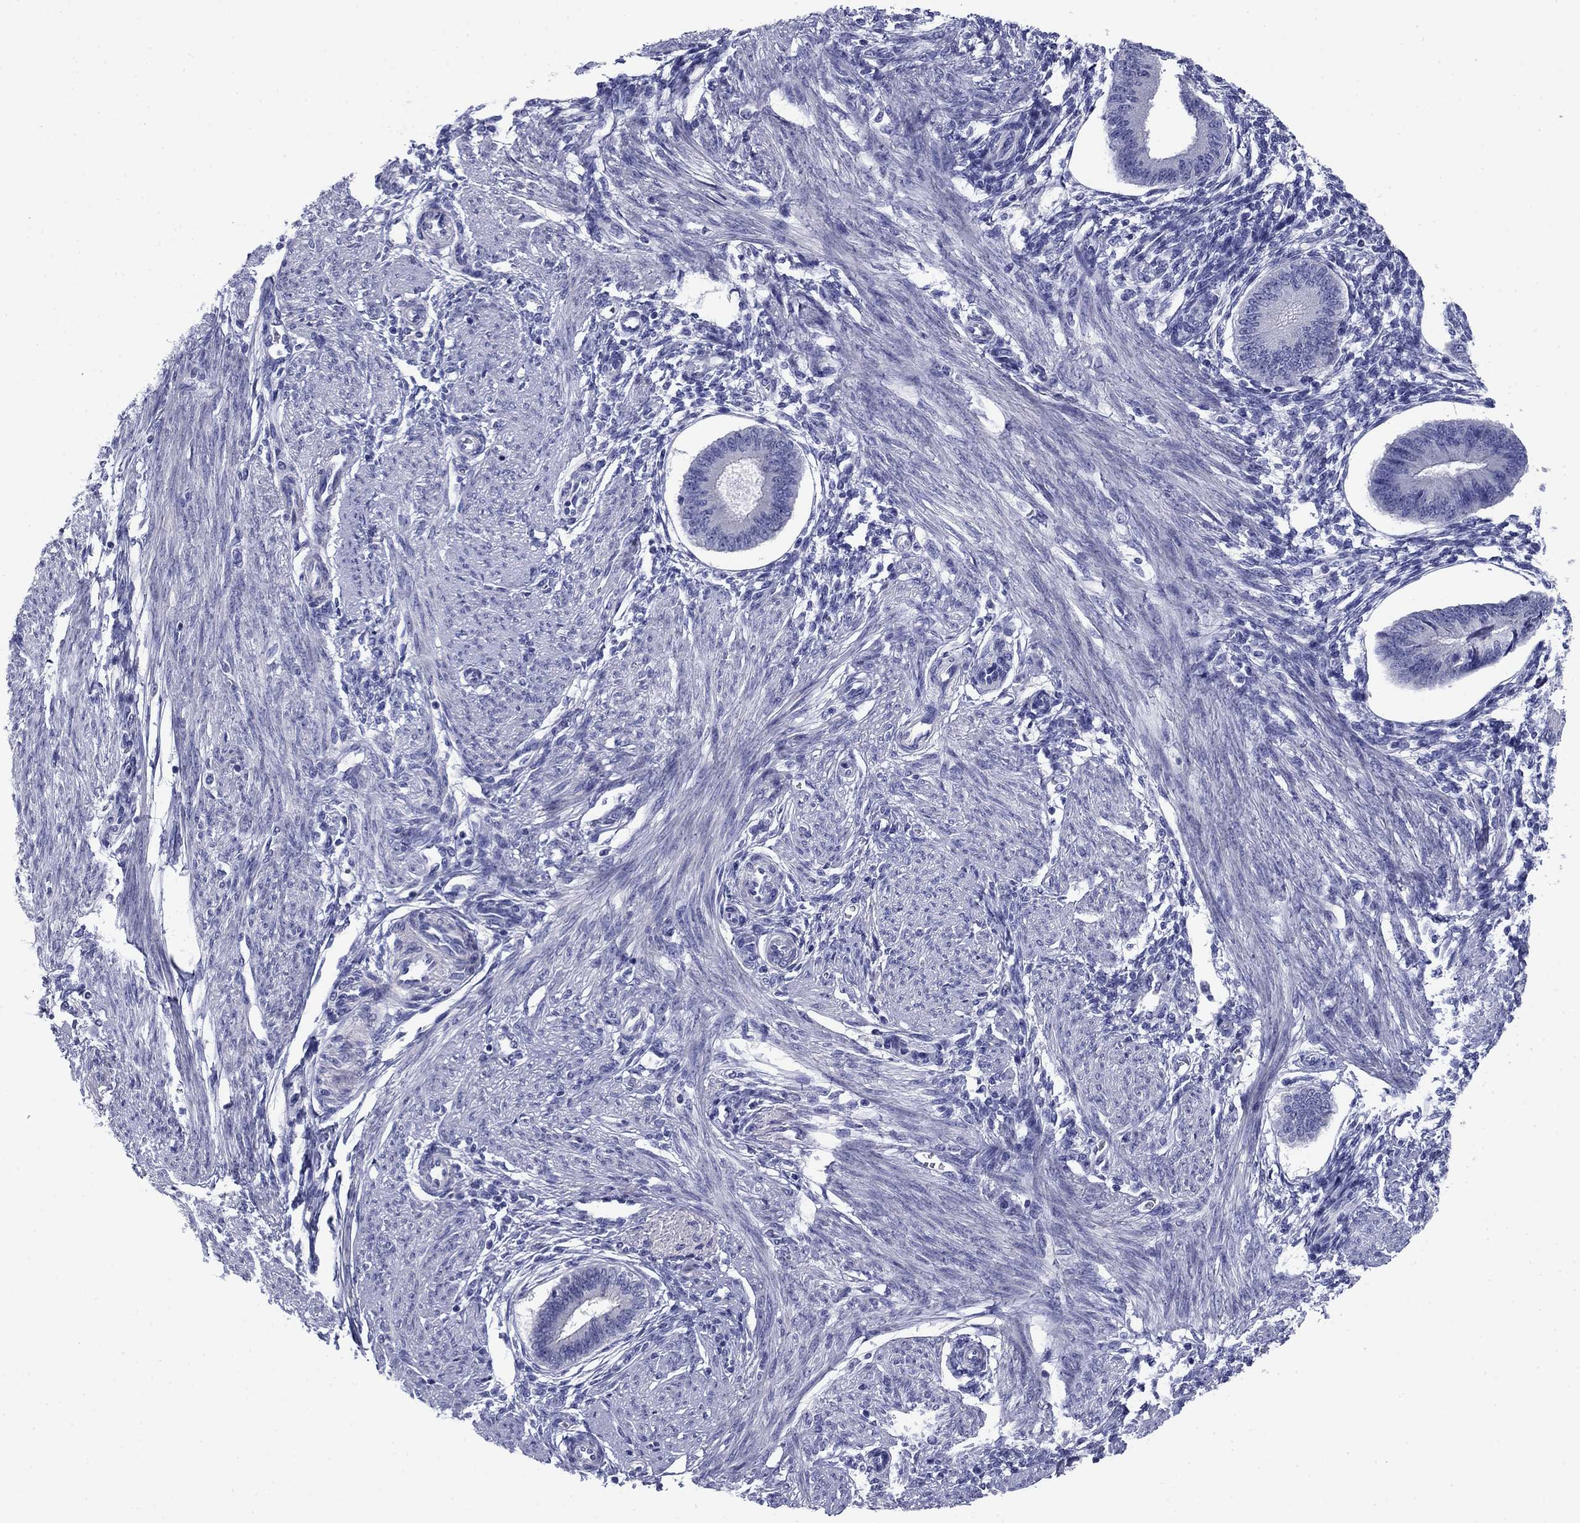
{"staining": {"intensity": "negative", "quantity": "none", "location": "none"}, "tissue": "endometrium", "cell_type": "Cells in endometrial stroma", "image_type": "normal", "snomed": [{"axis": "morphology", "description": "Normal tissue, NOS"}, {"axis": "topography", "description": "Endometrium"}], "caption": "IHC histopathology image of unremarkable endometrium stained for a protein (brown), which displays no expression in cells in endometrial stroma. Brightfield microscopy of immunohistochemistry (IHC) stained with DAB (3,3'-diaminobenzidine) (brown) and hematoxylin (blue), captured at high magnification.", "gene": "PRKCG", "patient": {"sex": "female", "age": 39}}